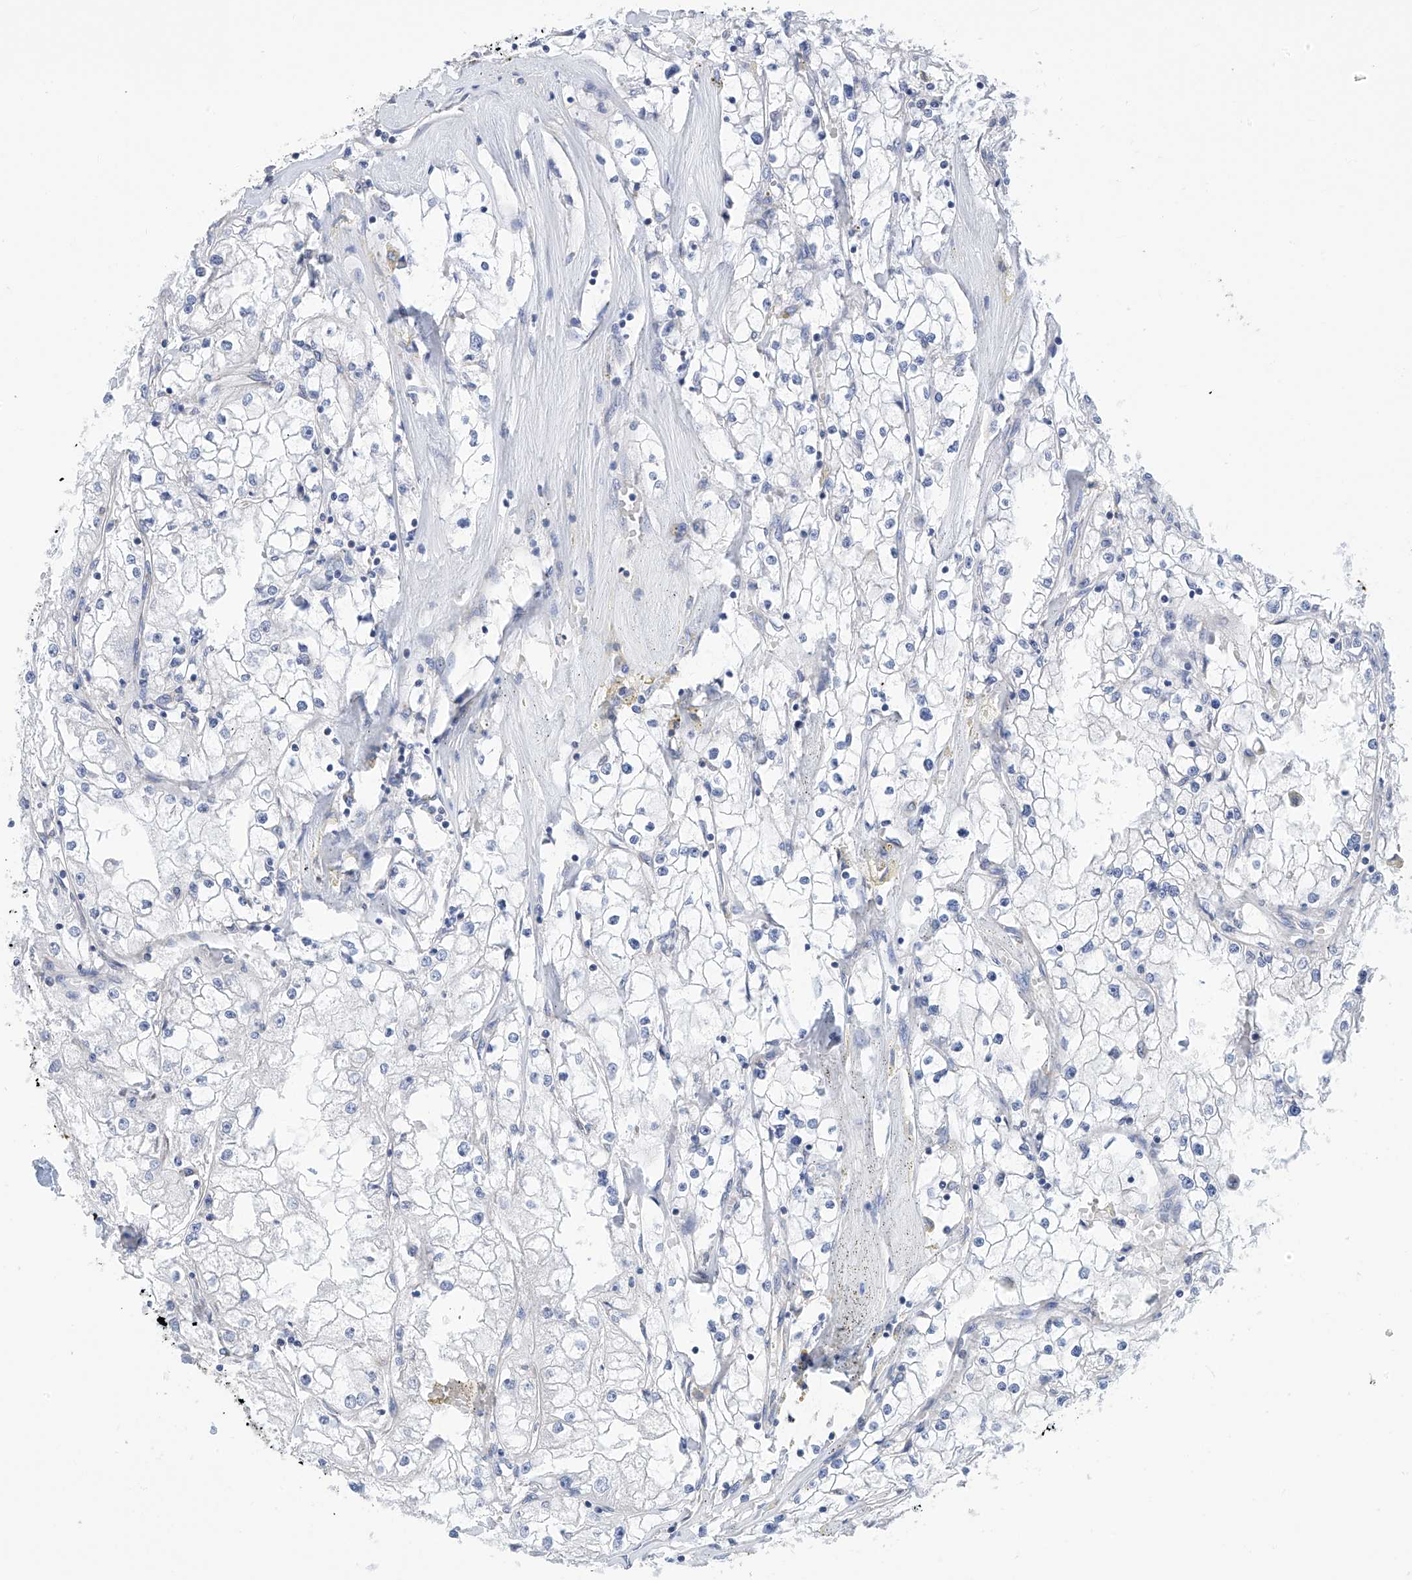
{"staining": {"intensity": "negative", "quantity": "none", "location": "none"}, "tissue": "renal cancer", "cell_type": "Tumor cells", "image_type": "cancer", "snomed": [{"axis": "morphology", "description": "Adenocarcinoma, NOS"}, {"axis": "topography", "description": "Kidney"}], "caption": "This is an immunohistochemistry (IHC) image of human renal adenocarcinoma. There is no staining in tumor cells.", "gene": "P2RX7", "patient": {"sex": "male", "age": 56}}